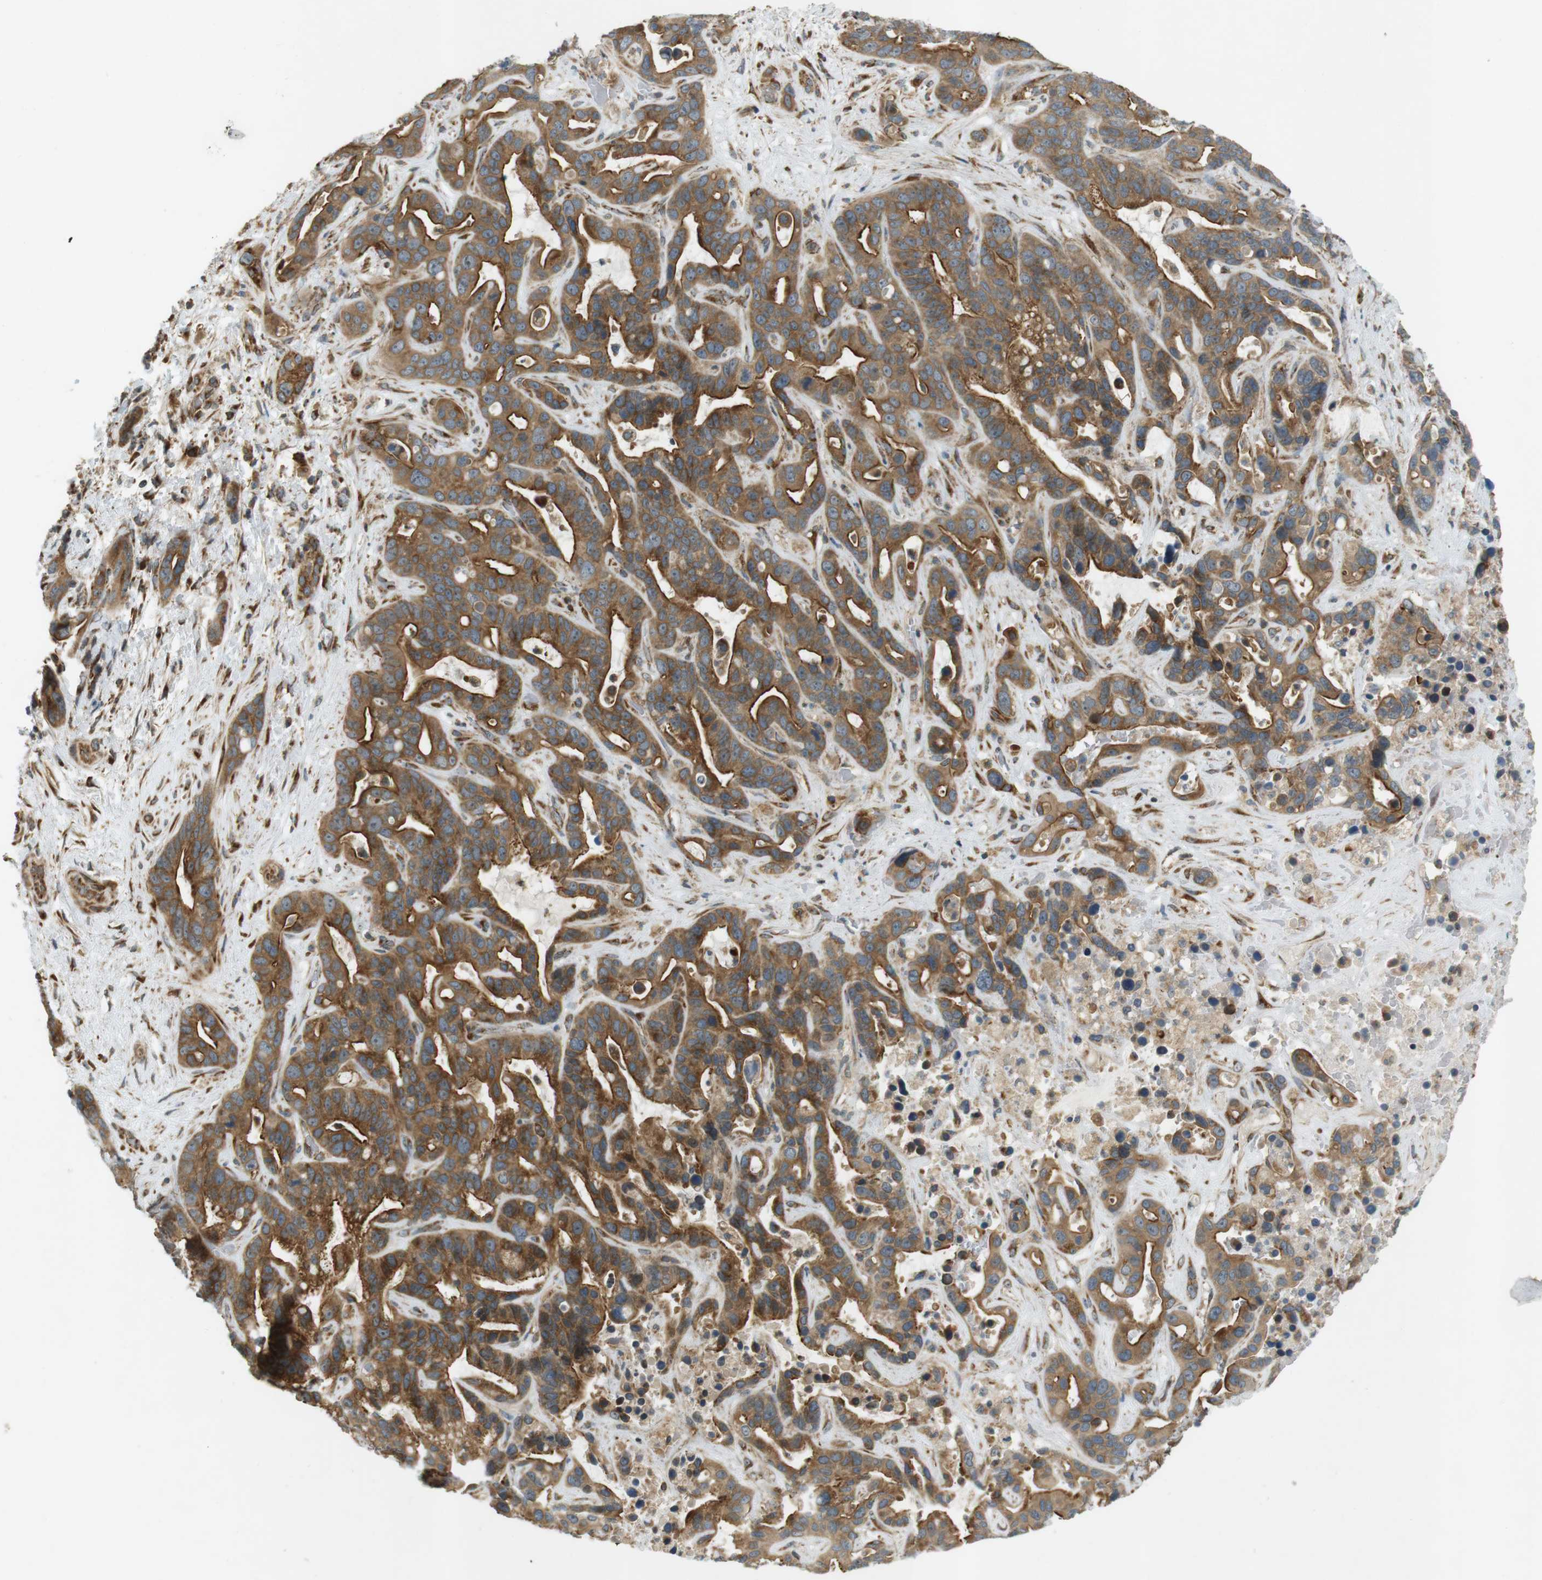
{"staining": {"intensity": "moderate", "quantity": ">75%", "location": "cytoplasmic/membranous"}, "tissue": "liver cancer", "cell_type": "Tumor cells", "image_type": "cancer", "snomed": [{"axis": "morphology", "description": "Cholangiocarcinoma"}, {"axis": "topography", "description": "Liver"}], "caption": "The immunohistochemical stain shows moderate cytoplasmic/membranous positivity in tumor cells of liver cancer tissue.", "gene": "SLC41A1", "patient": {"sex": "female", "age": 73}}